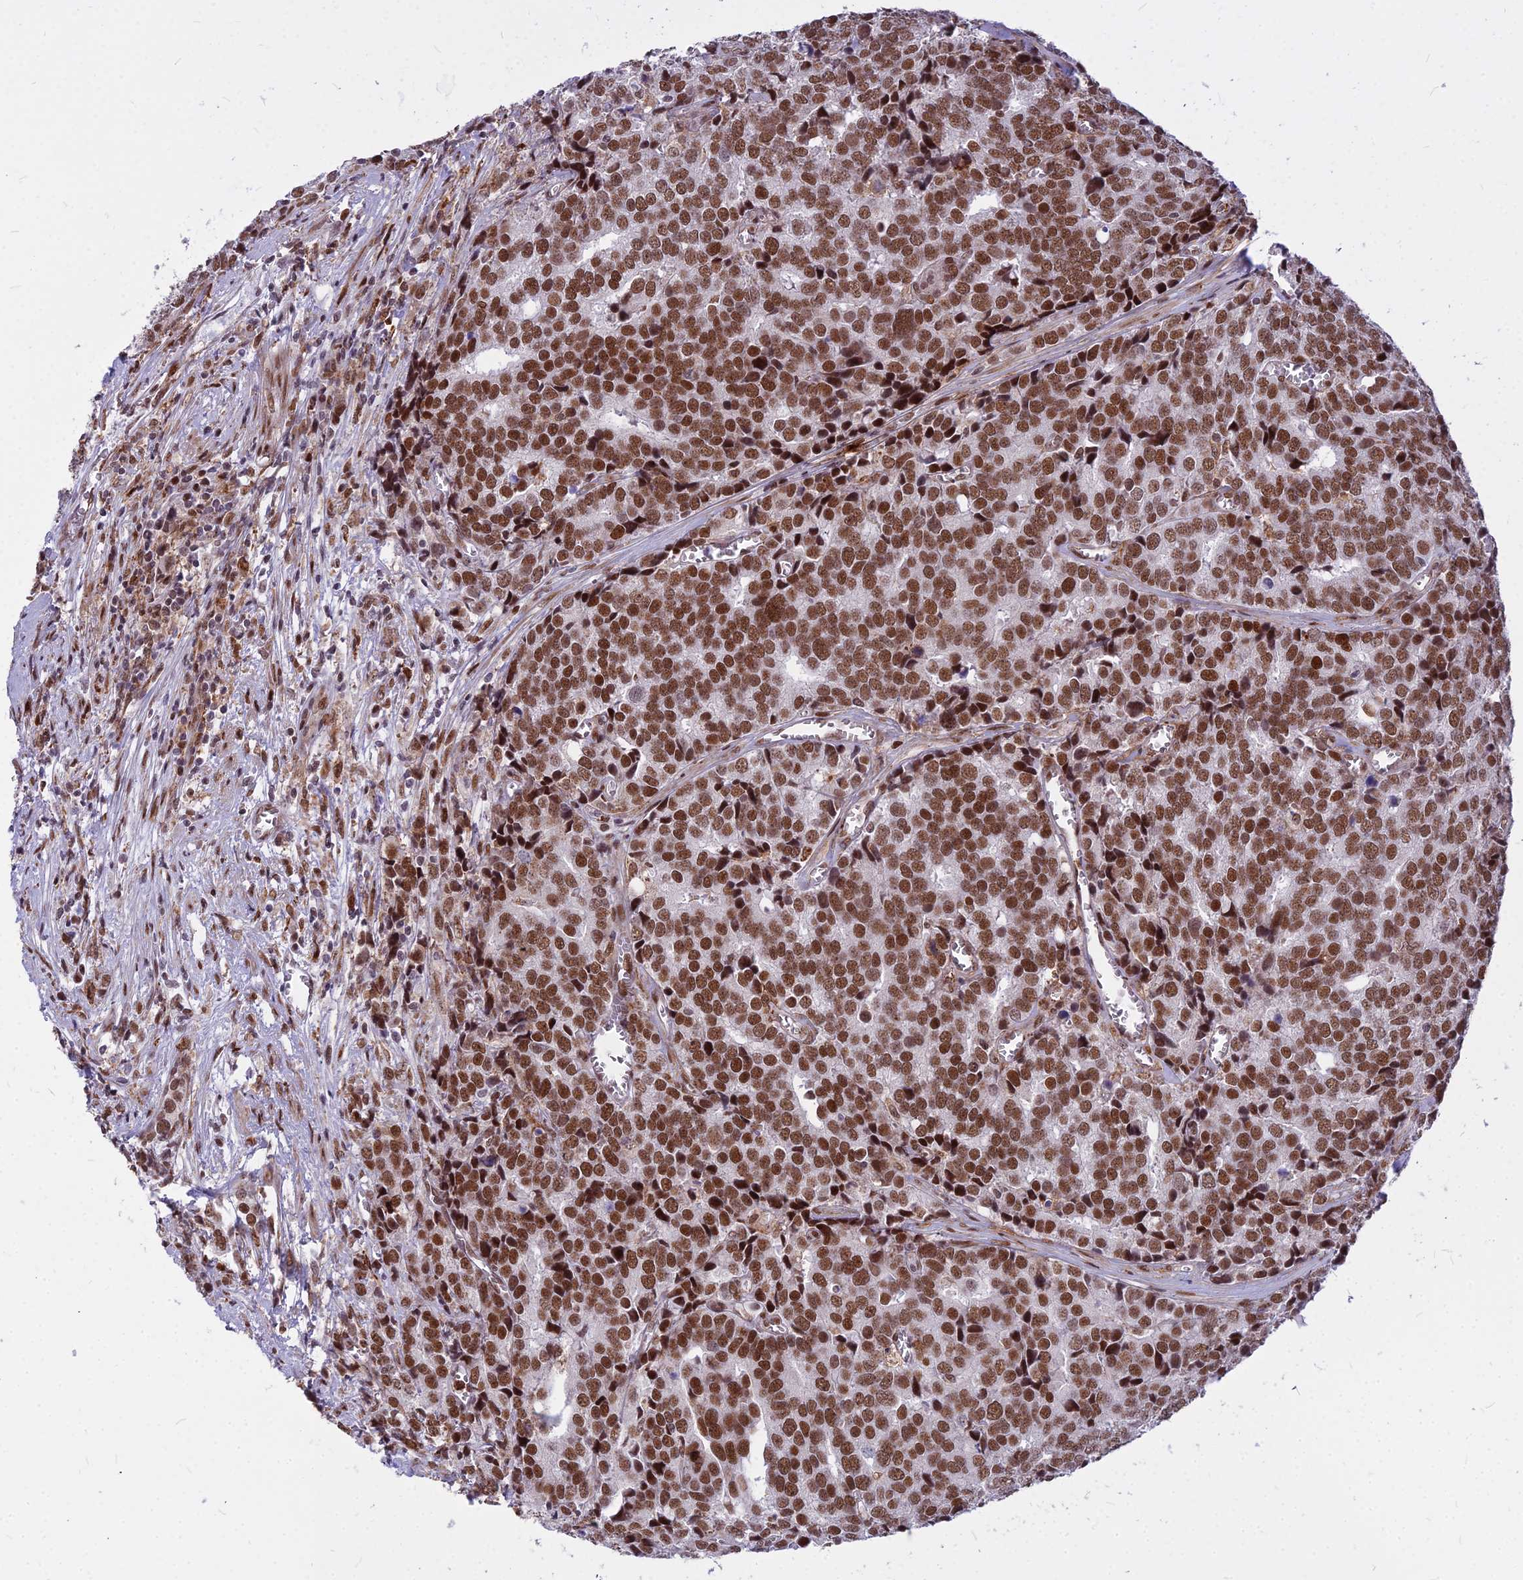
{"staining": {"intensity": "strong", "quantity": ">75%", "location": "nuclear"}, "tissue": "prostate cancer", "cell_type": "Tumor cells", "image_type": "cancer", "snomed": [{"axis": "morphology", "description": "Adenocarcinoma, High grade"}, {"axis": "topography", "description": "Prostate"}], "caption": "This photomicrograph reveals immunohistochemistry (IHC) staining of human prostate cancer, with high strong nuclear staining in about >75% of tumor cells.", "gene": "ALG10", "patient": {"sex": "male", "age": 71}}